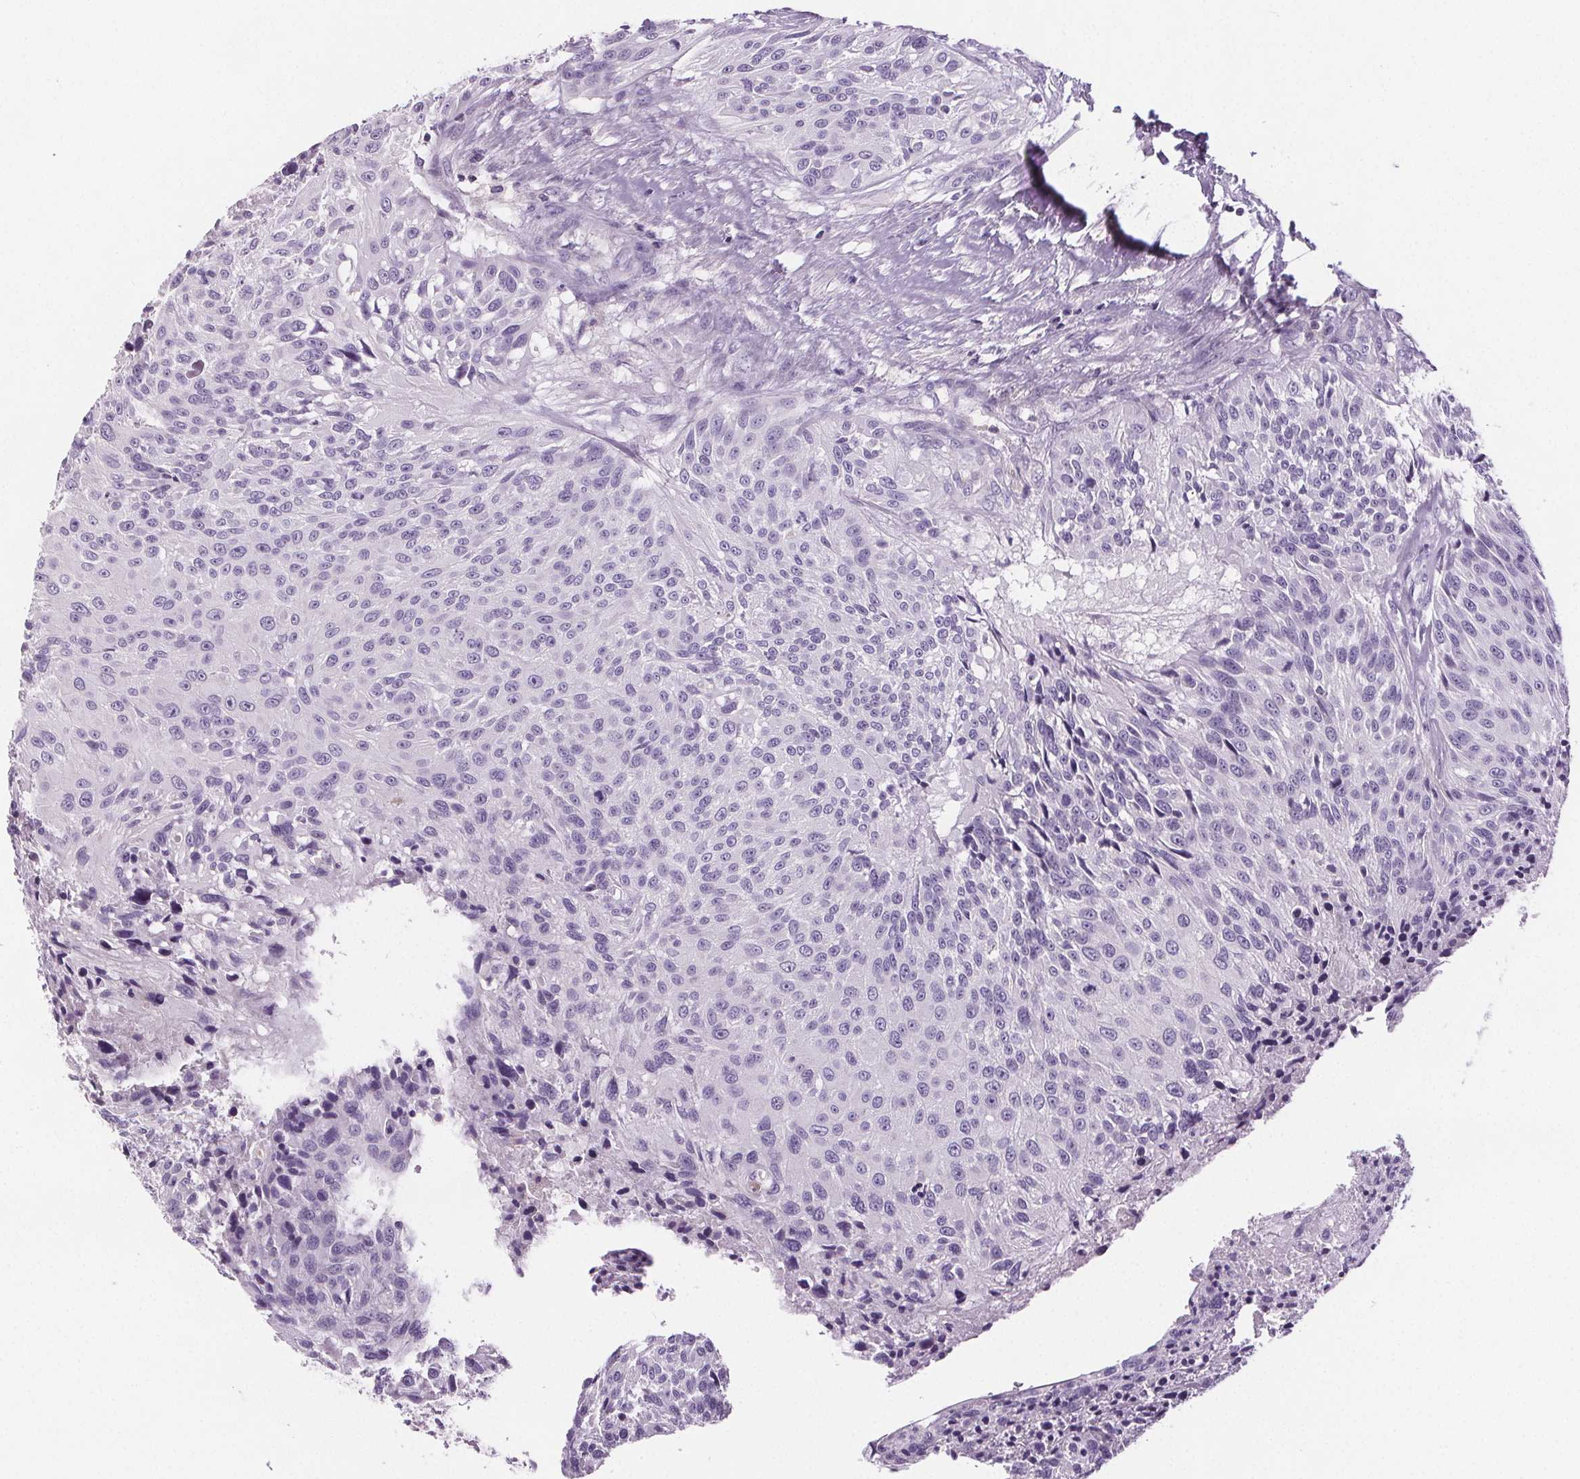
{"staining": {"intensity": "negative", "quantity": "none", "location": "none"}, "tissue": "urothelial cancer", "cell_type": "Tumor cells", "image_type": "cancer", "snomed": [{"axis": "morphology", "description": "Urothelial carcinoma, NOS"}, {"axis": "topography", "description": "Urinary bladder"}], "caption": "Immunohistochemistry of transitional cell carcinoma reveals no expression in tumor cells. The staining was performed using DAB (3,3'-diaminobenzidine) to visualize the protein expression in brown, while the nuclei were stained in blue with hematoxylin (Magnification: 20x).", "gene": "CD5L", "patient": {"sex": "male", "age": 55}}